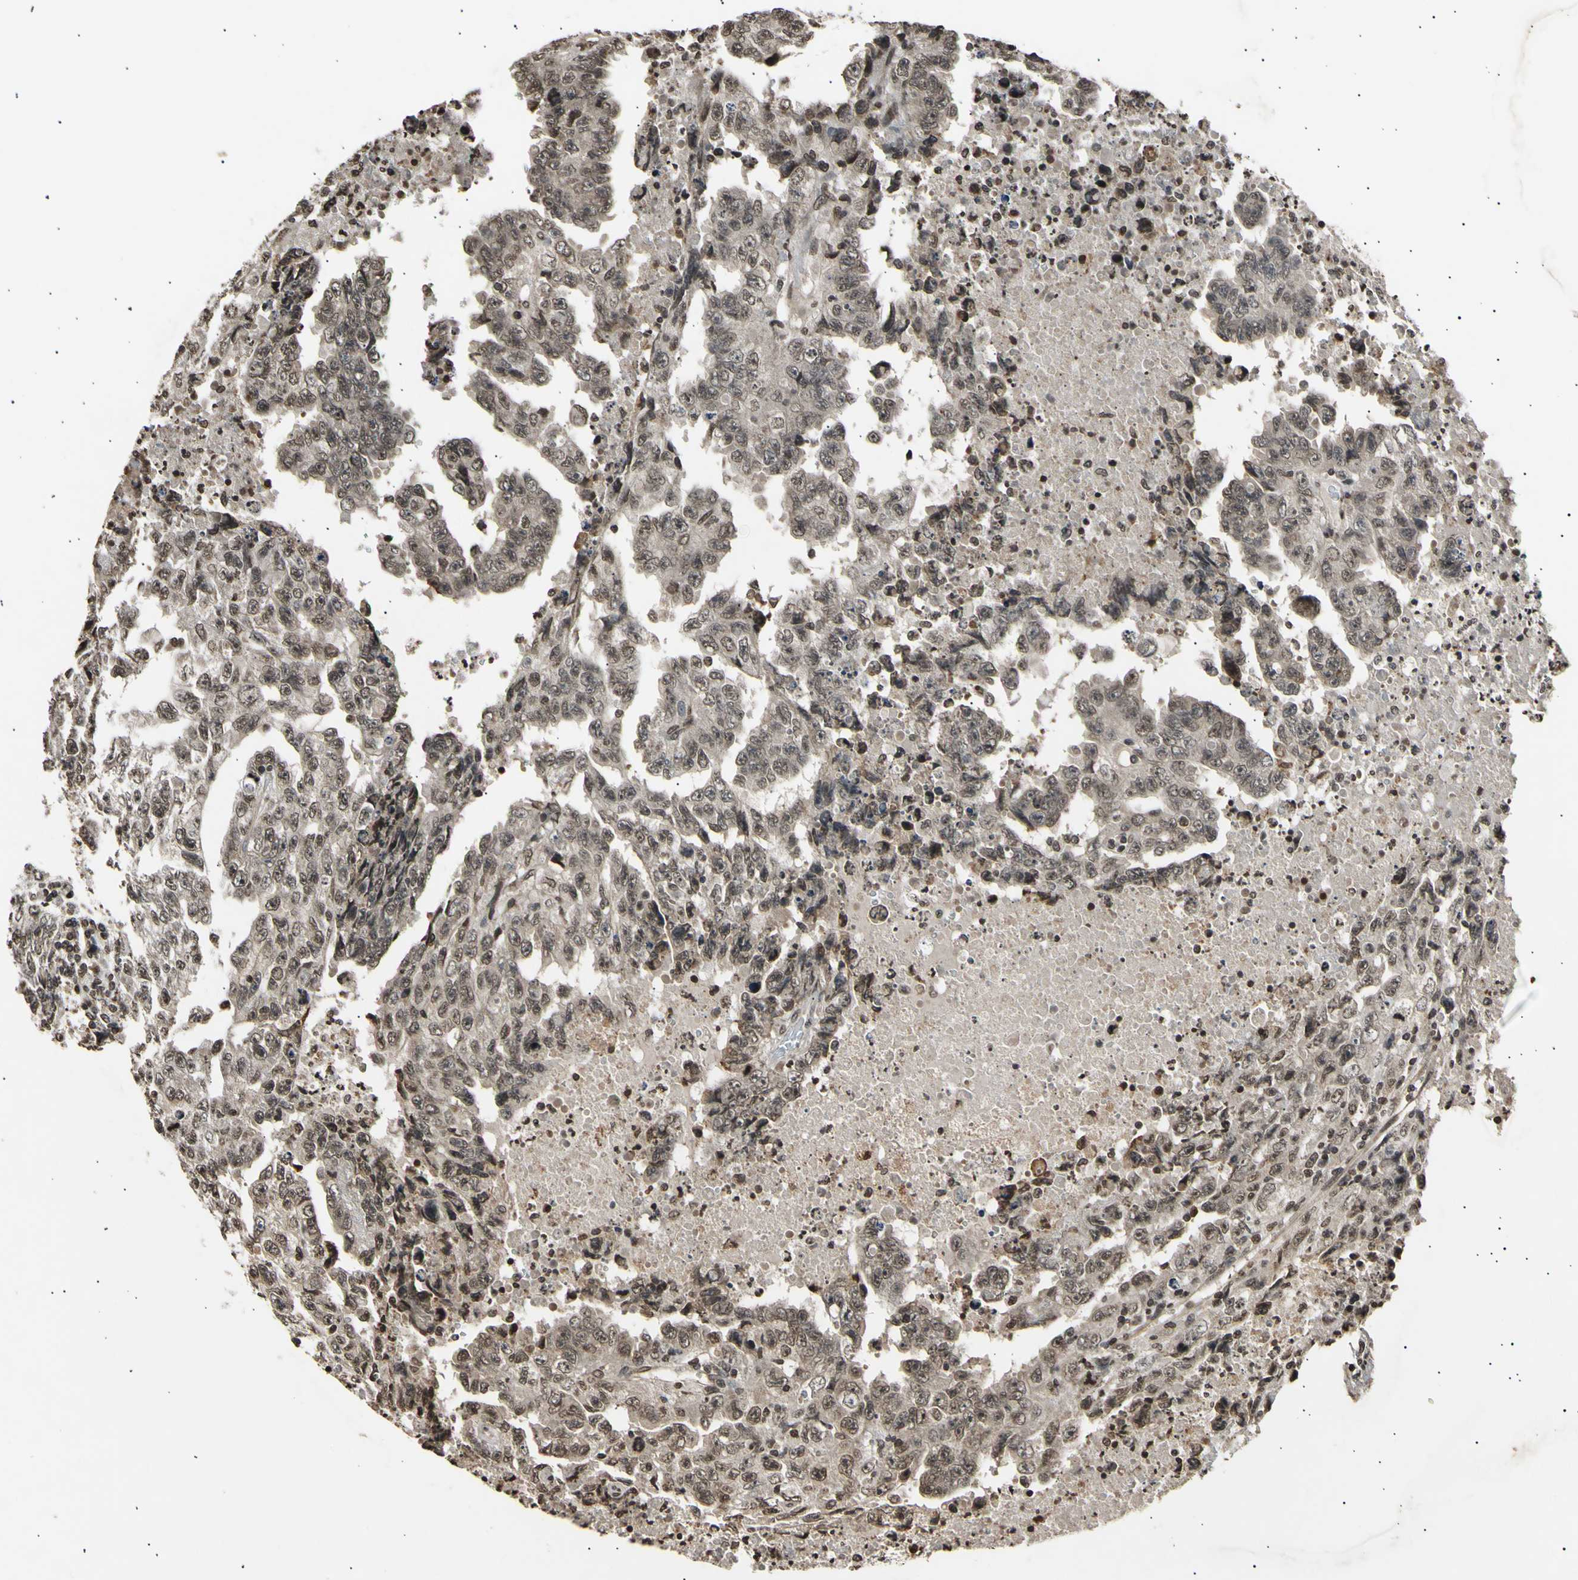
{"staining": {"intensity": "moderate", "quantity": ">75%", "location": "cytoplasmic/membranous,nuclear"}, "tissue": "testis cancer", "cell_type": "Tumor cells", "image_type": "cancer", "snomed": [{"axis": "morphology", "description": "Necrosis, NOS"}, {"axis": "morphology", "description": "Carcinoma, Embryonal, NOS"}, {"axis": "topography", "description": "Testis"}], "caption": "This is an image of immunohistochemistry (IHC) staining of testis cancer, which shows moderate expression in the cytoplasmic/membranous and nuclear of tumor cells.", "gene": "ANAPC7", "patient": {"sex": "male", "age": 19}}